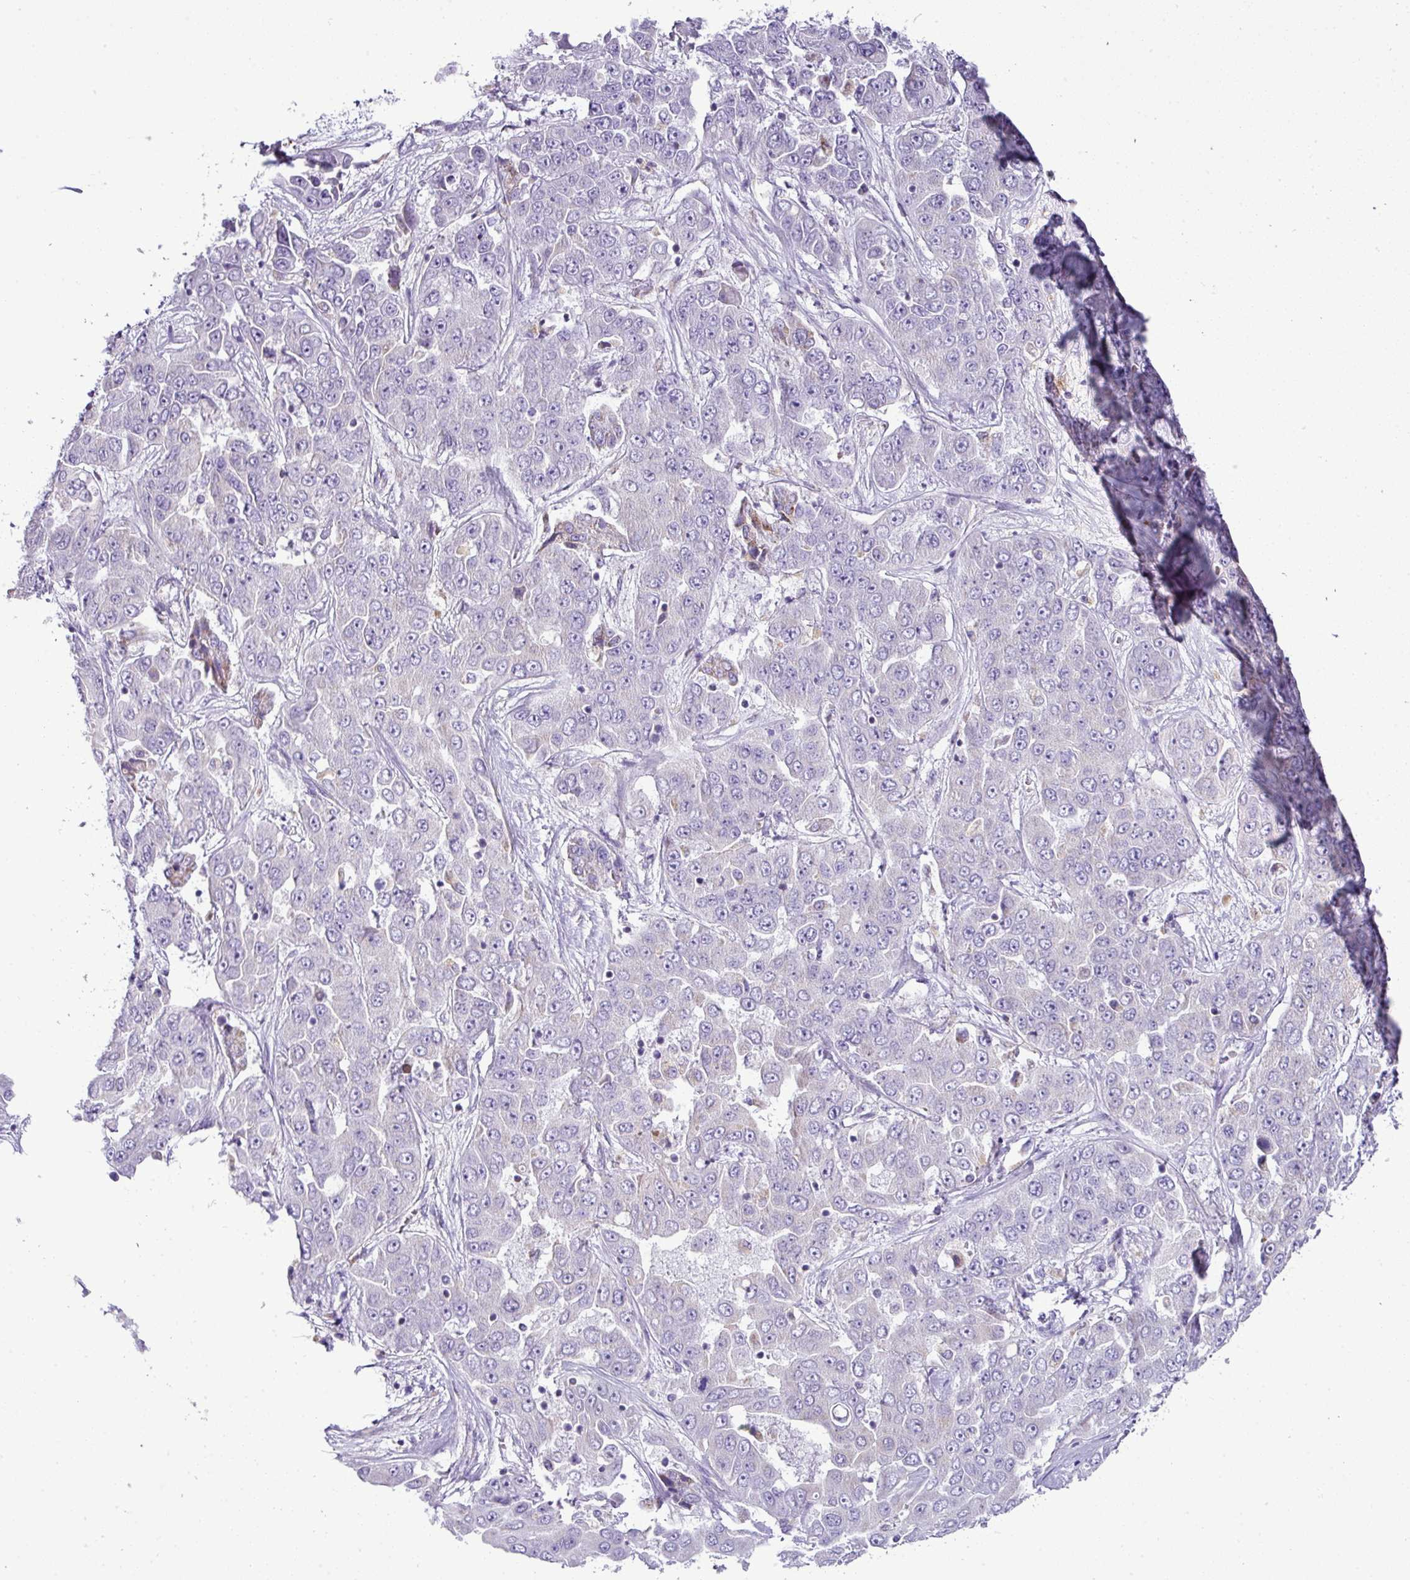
{"staining": {"intensity": "negative", "quantity": "none", "location": "none"}, "tissue": "liver cancer", "cell_type": "Tumor cells", "image_type": "cancer", "snomed": [{"axis": "morphology", "description": "Cholangiocarcinoma"}, {"axis": "topography", "description": "Liver"}], "caption": "This is a image of IHC staining of liver cancer (cholangiocarcinoma), which shows no staining in tumor cells.", "gene": "PGAP4", "patient": {"sex": "female", "age": 52}}